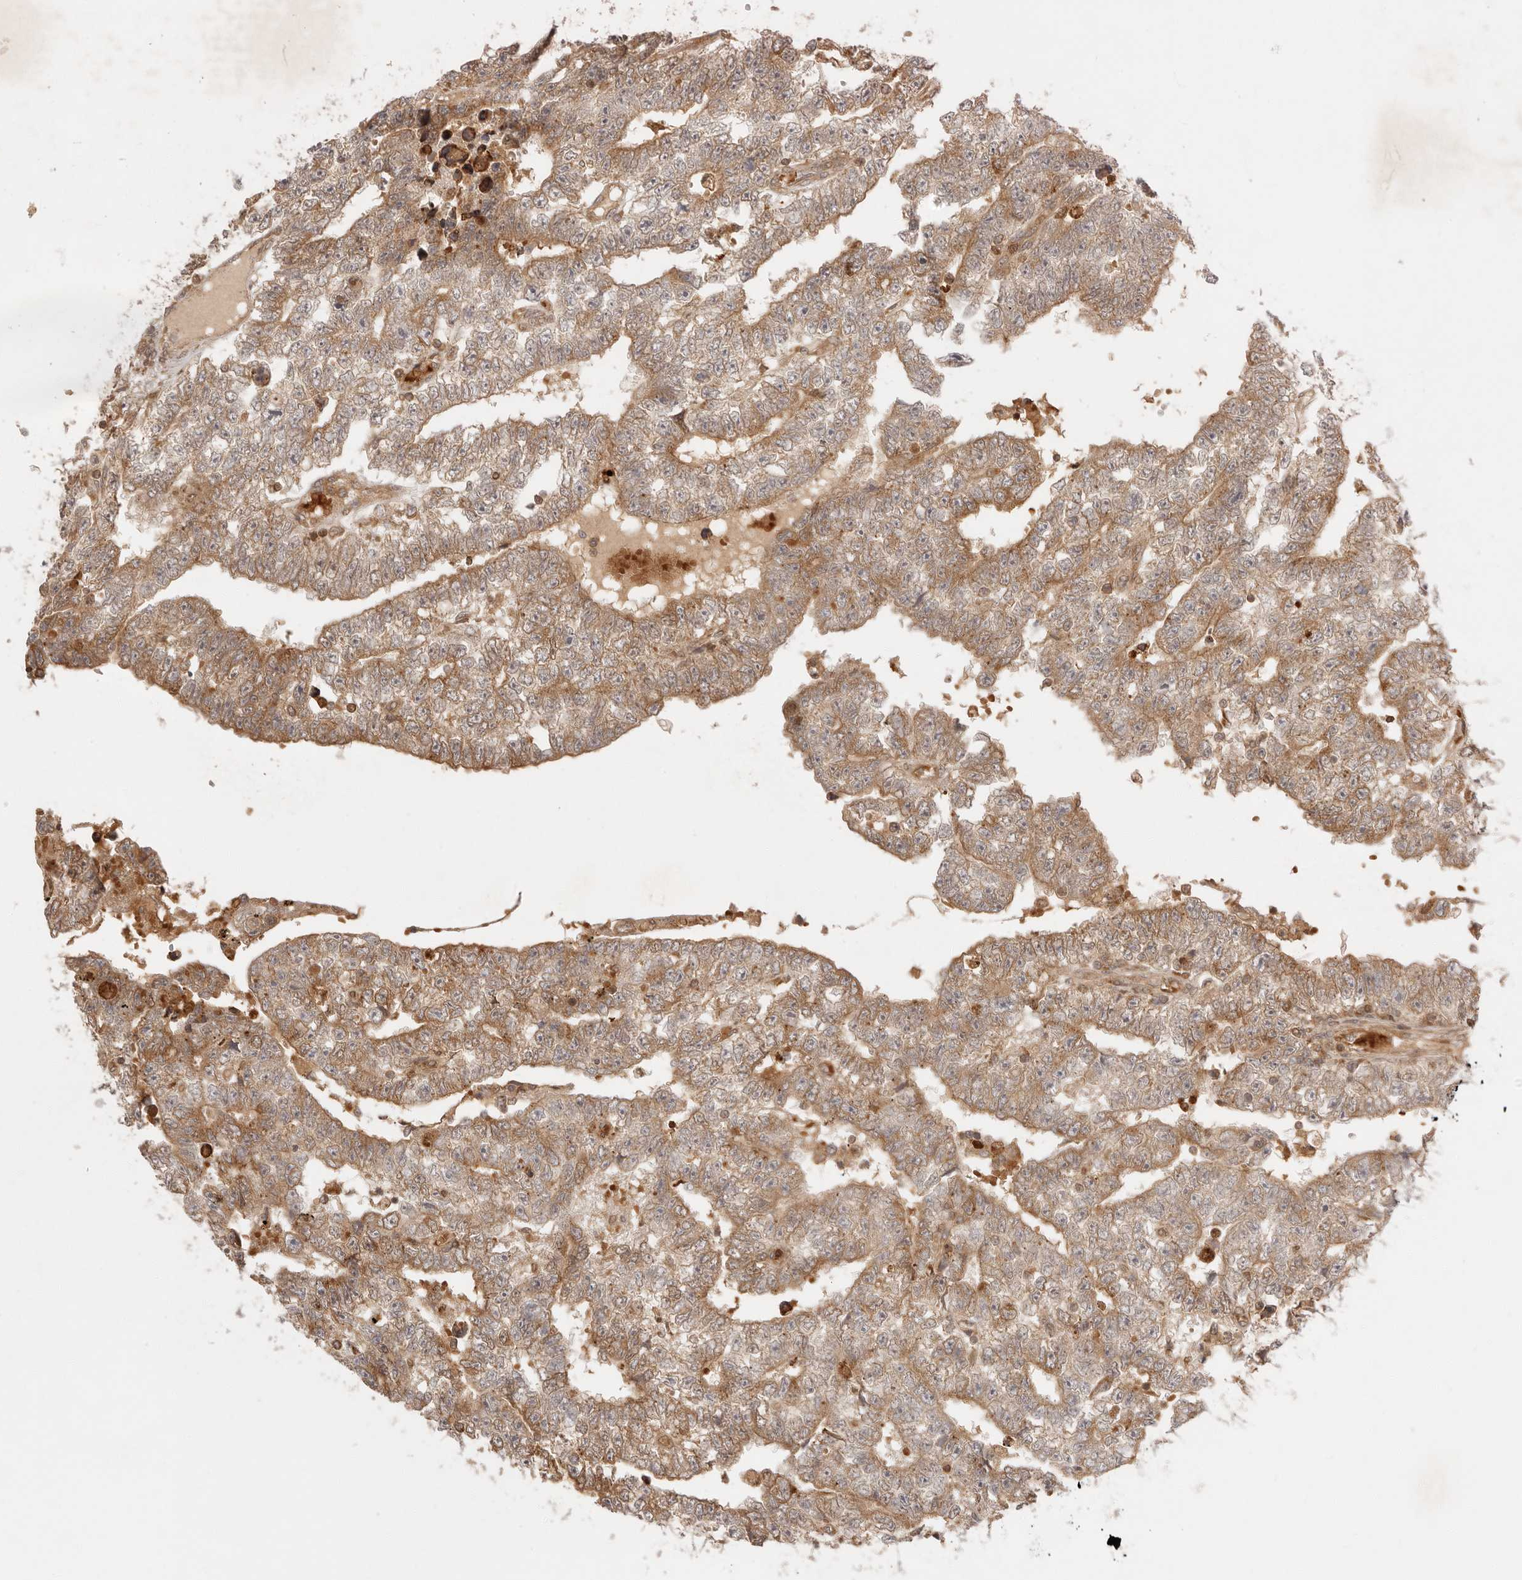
{"staining": {"intensity": "moderate", "quantity": ">75%", "location": "cytoplasmic/membranous"}, "tissue": "testis cancer", "cell_type": "Tumor cells", "image_type": "cancer", "snomed": [{"axis": "morphology", "description": "Carcinoma, Embryonal, NOS"}, {"axis": "topography", "description": "Testis"}], "caption": "Immunohistochemistry image of neoplastic tissue: human embryonal carcinoma (testis) stained using immunohistochemistry (IHC) reveals medium levels of moderate protein expression localized specifically in the cytoplasmic/membranous of tumor cells, appearing as a cytoplasmic/membranous brown color.", "gene": "AHDC1", "patient": {"sex": "male", "age": 25}}